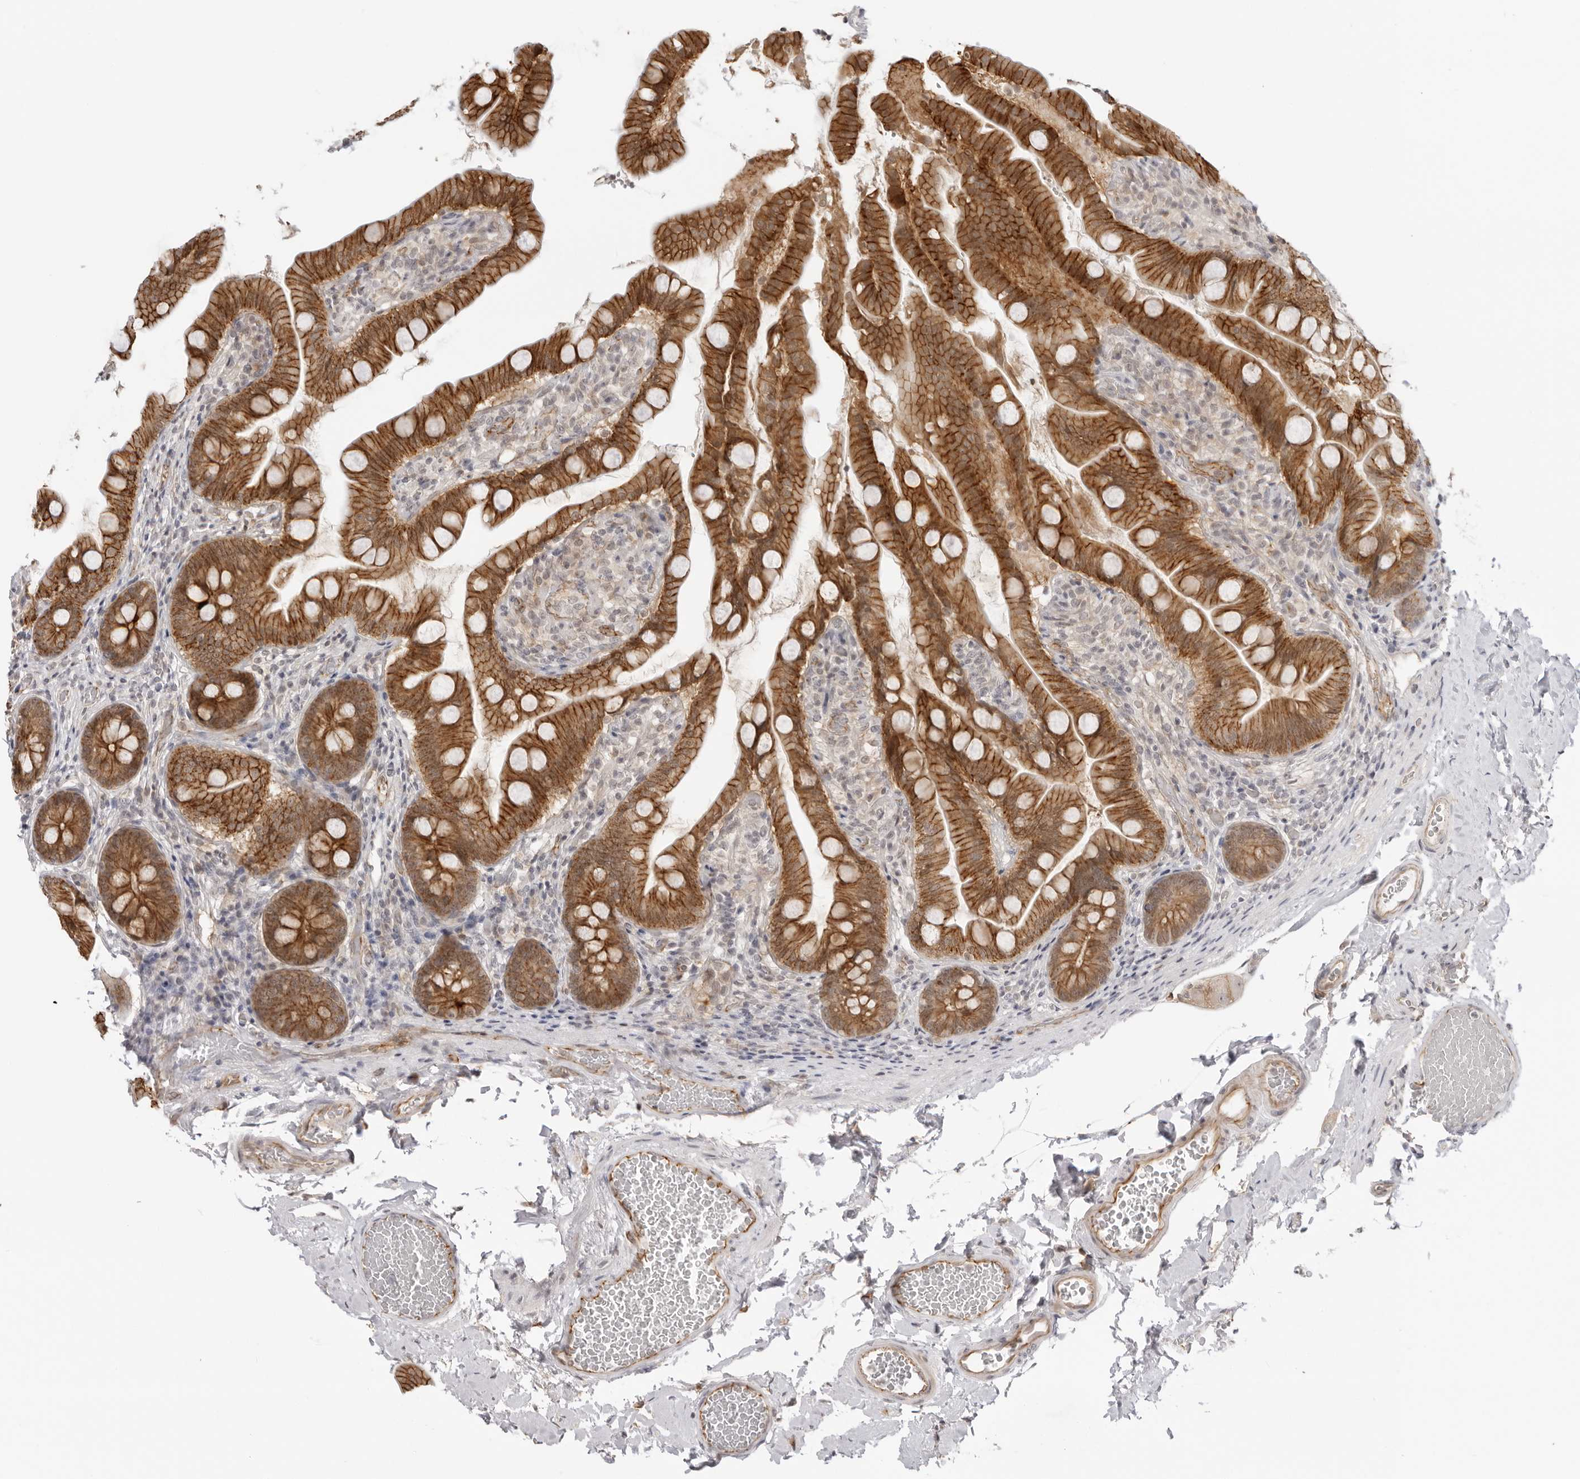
{"staining": {"intensity": "strong", "quantity": ">75%", "location": "cytoplasmic/membranous"}, "tissue": "small intestine", "cell_type": "Glandular cells", "image_type": "normal", "snomed": [{"axis": "morphology", "description": "Normal tissue, NOS"}, {"axis": "topography", "description": "Small intestine"}], "caption": "Glandular cells show high levels of strong cytoplasmic/membranous expression in approximately >75% of cells in normal small intestine.", "gene": "TRAPPC3", "patient": {"sex": "female", "age": 56}}